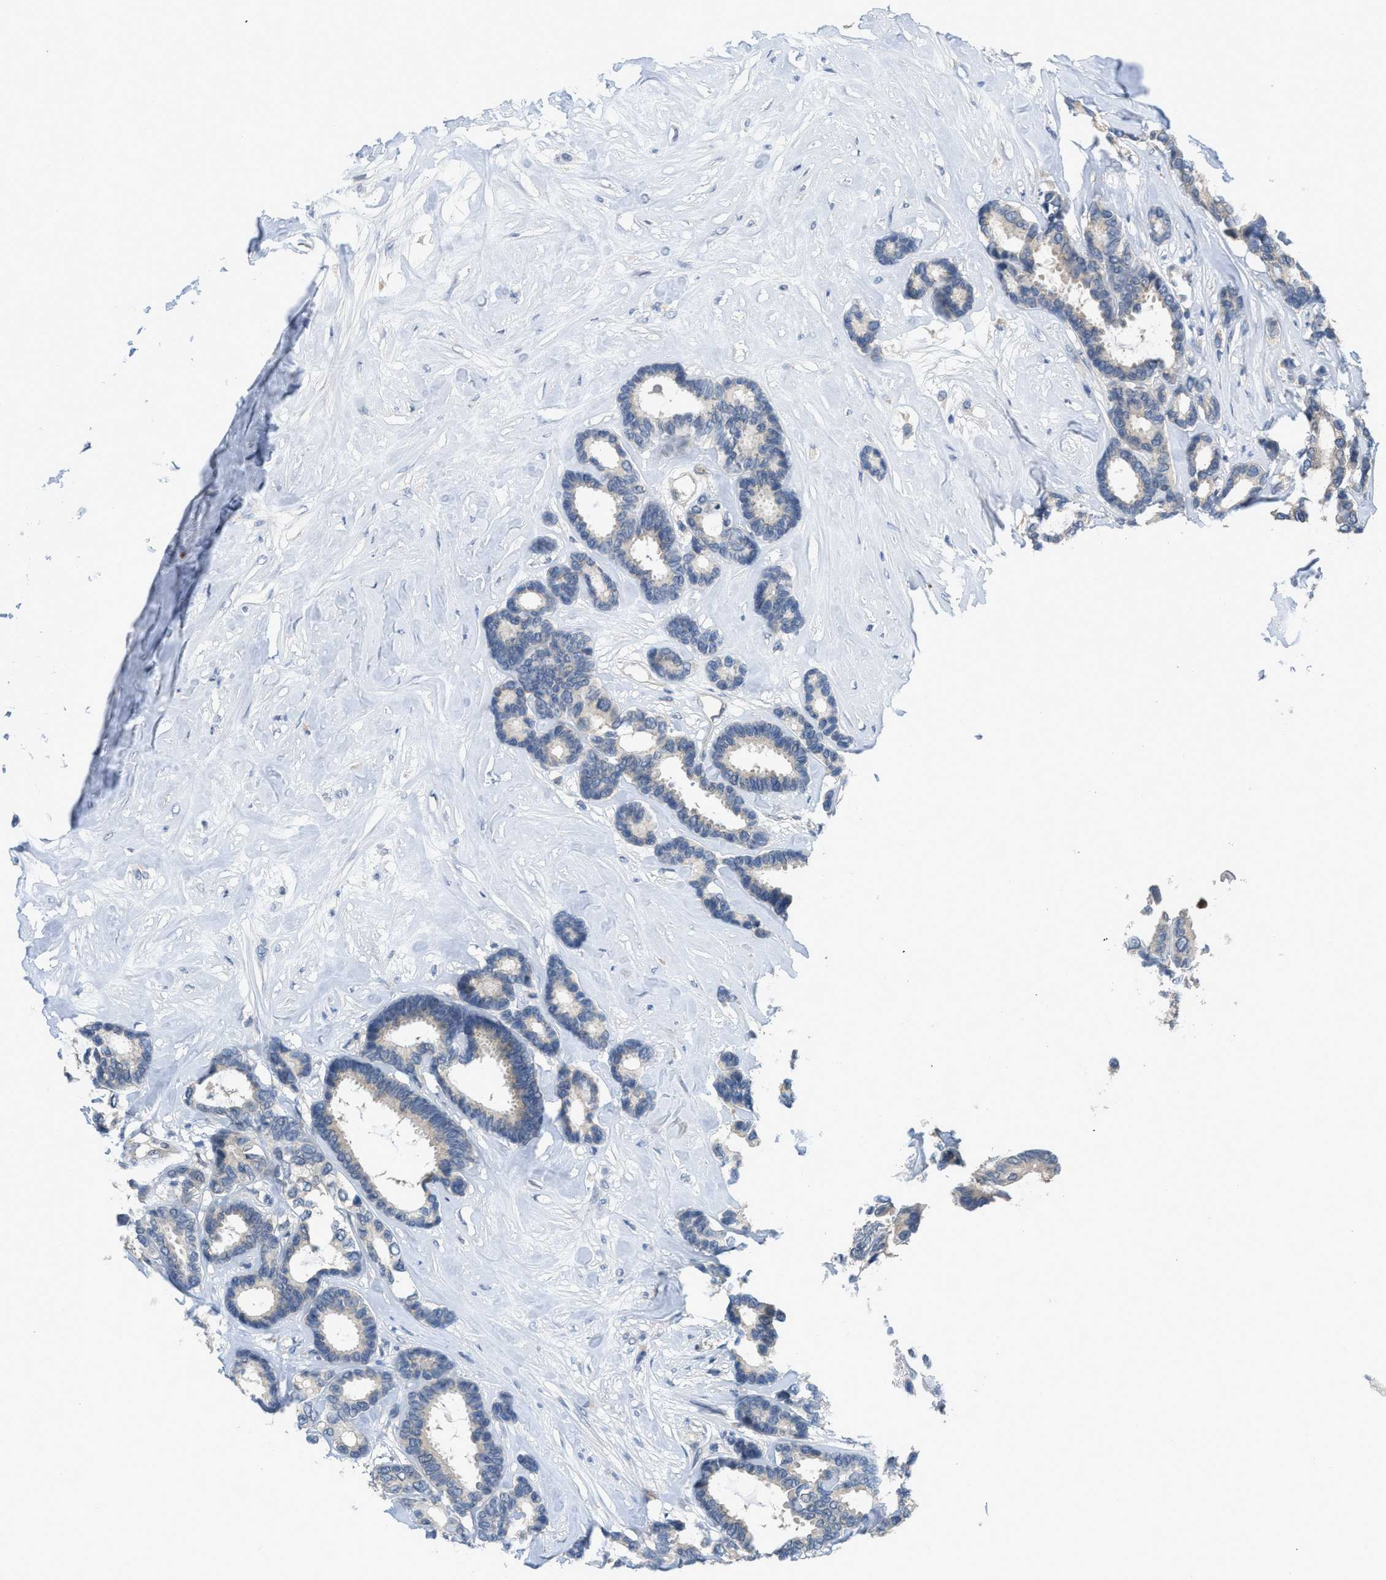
{"staining": {"intensity": "negative", "quantity": "none", "location": "none"}, "tissue": "breast cancer", "cell_type": "Tumor cells", "image_type": "cancer", "snomed": [{"axis": "morphology", "description": "Duct carcinoma"}, {"axis": "topography", "description": "Breast"}], "caption": "Immunohistochemistry (IHC) of human breast cancer (invasive ductal carcinoma) exhibits no expression in tumor cells.", "gene": "TNFAIP1", "patient": {"sex": "female", "age": 87}}